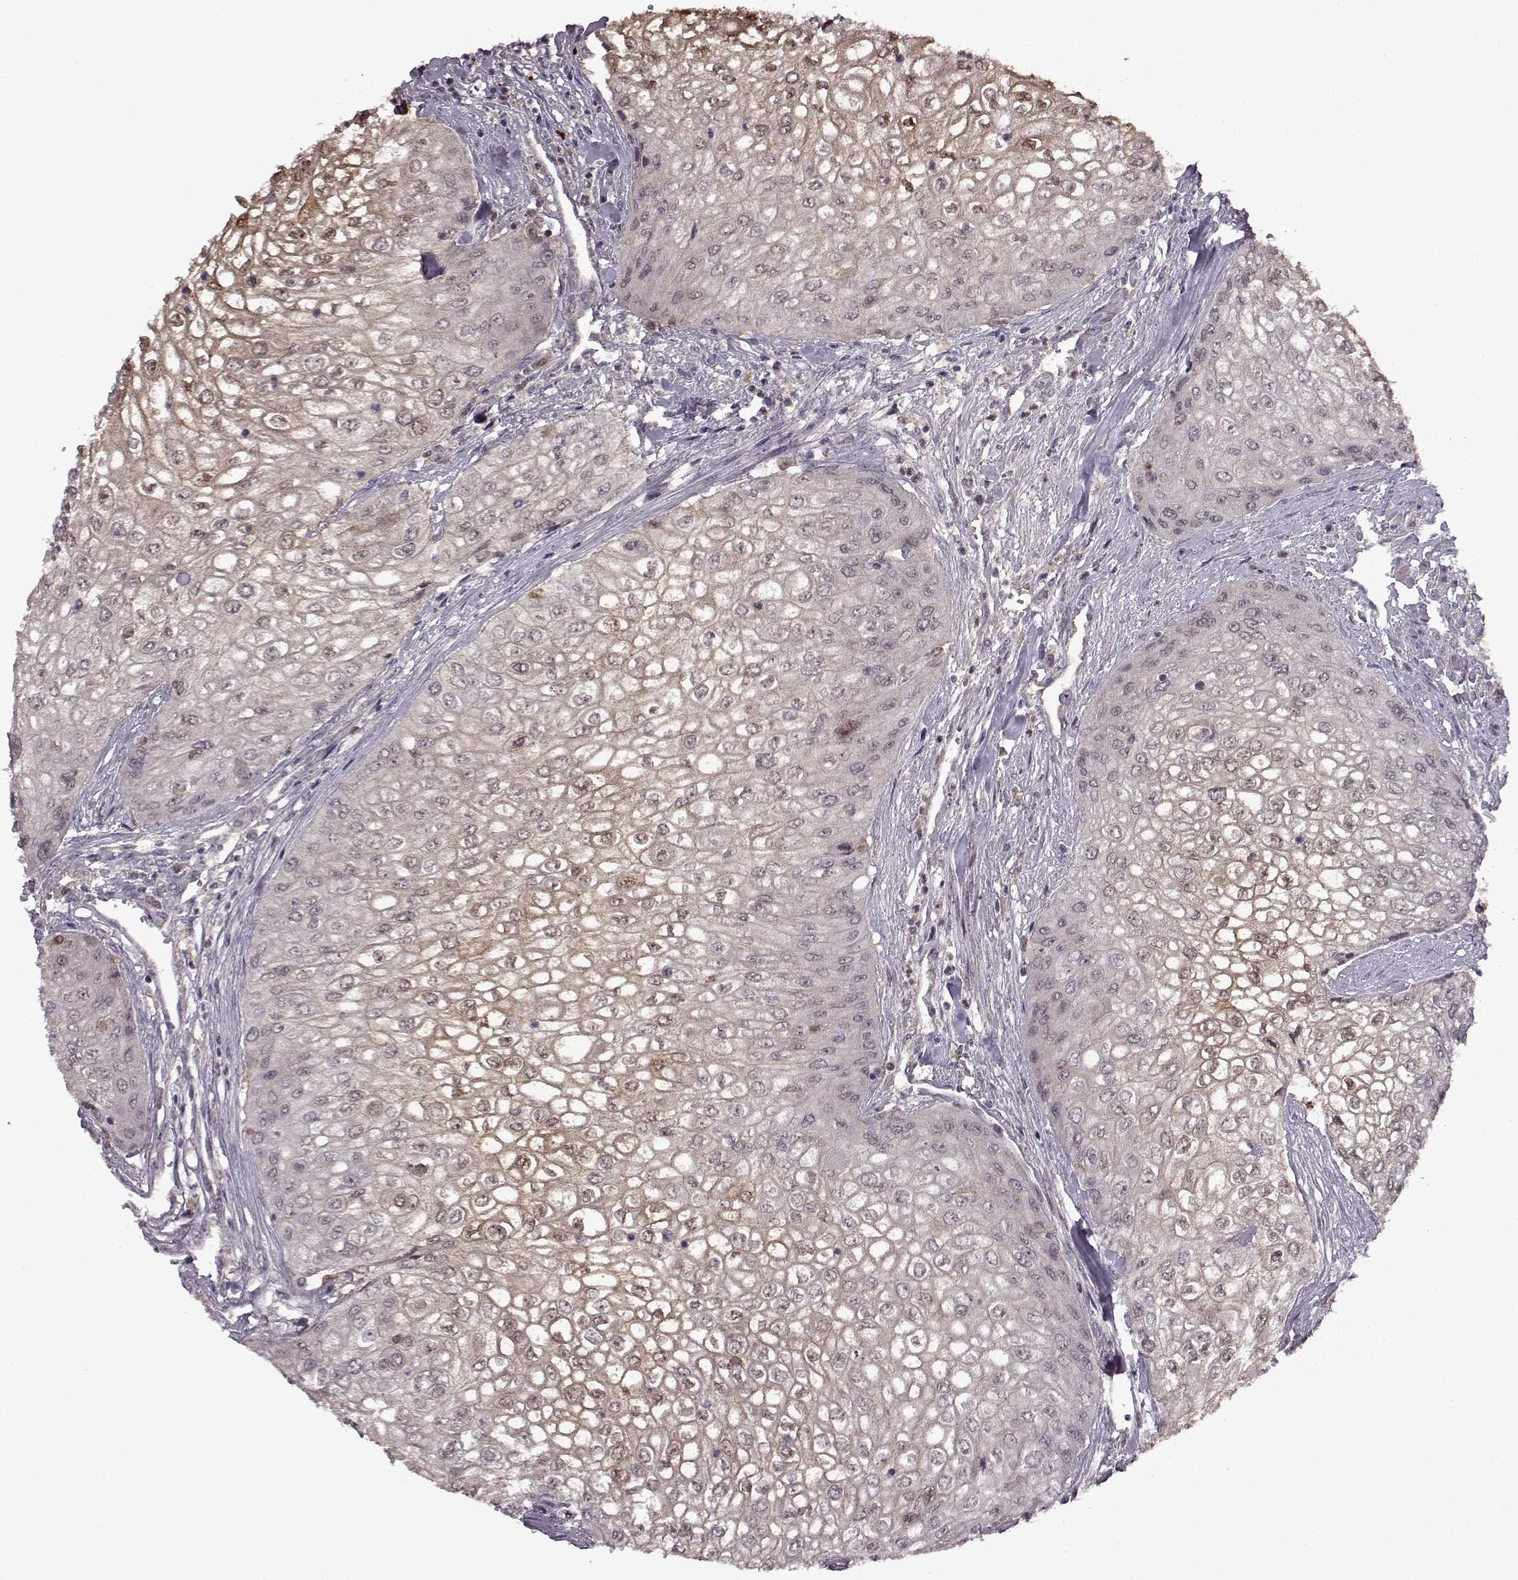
{"staining": {"intensity": "moderate", "quantity": "25%-75%", "location": "cytoplasmic/membranous"}, "tissue": "urothelial cancer", "cell_type": "Tumor cells", "image_type": "cancer", "snomed": [{"axis": "morphology", "description": "Urothelial carcinoma, High grade"}, {"axis": "topography", "description": "Urinary bladder"}], "caption": "A photomicrograph of human urothelial cancer stained for a protein exhibits moderate cytoplasmic/membranous brown staining in tumor cells.", "gene": "MAIP1", "patient": {"sex": "male", "age": 62}}